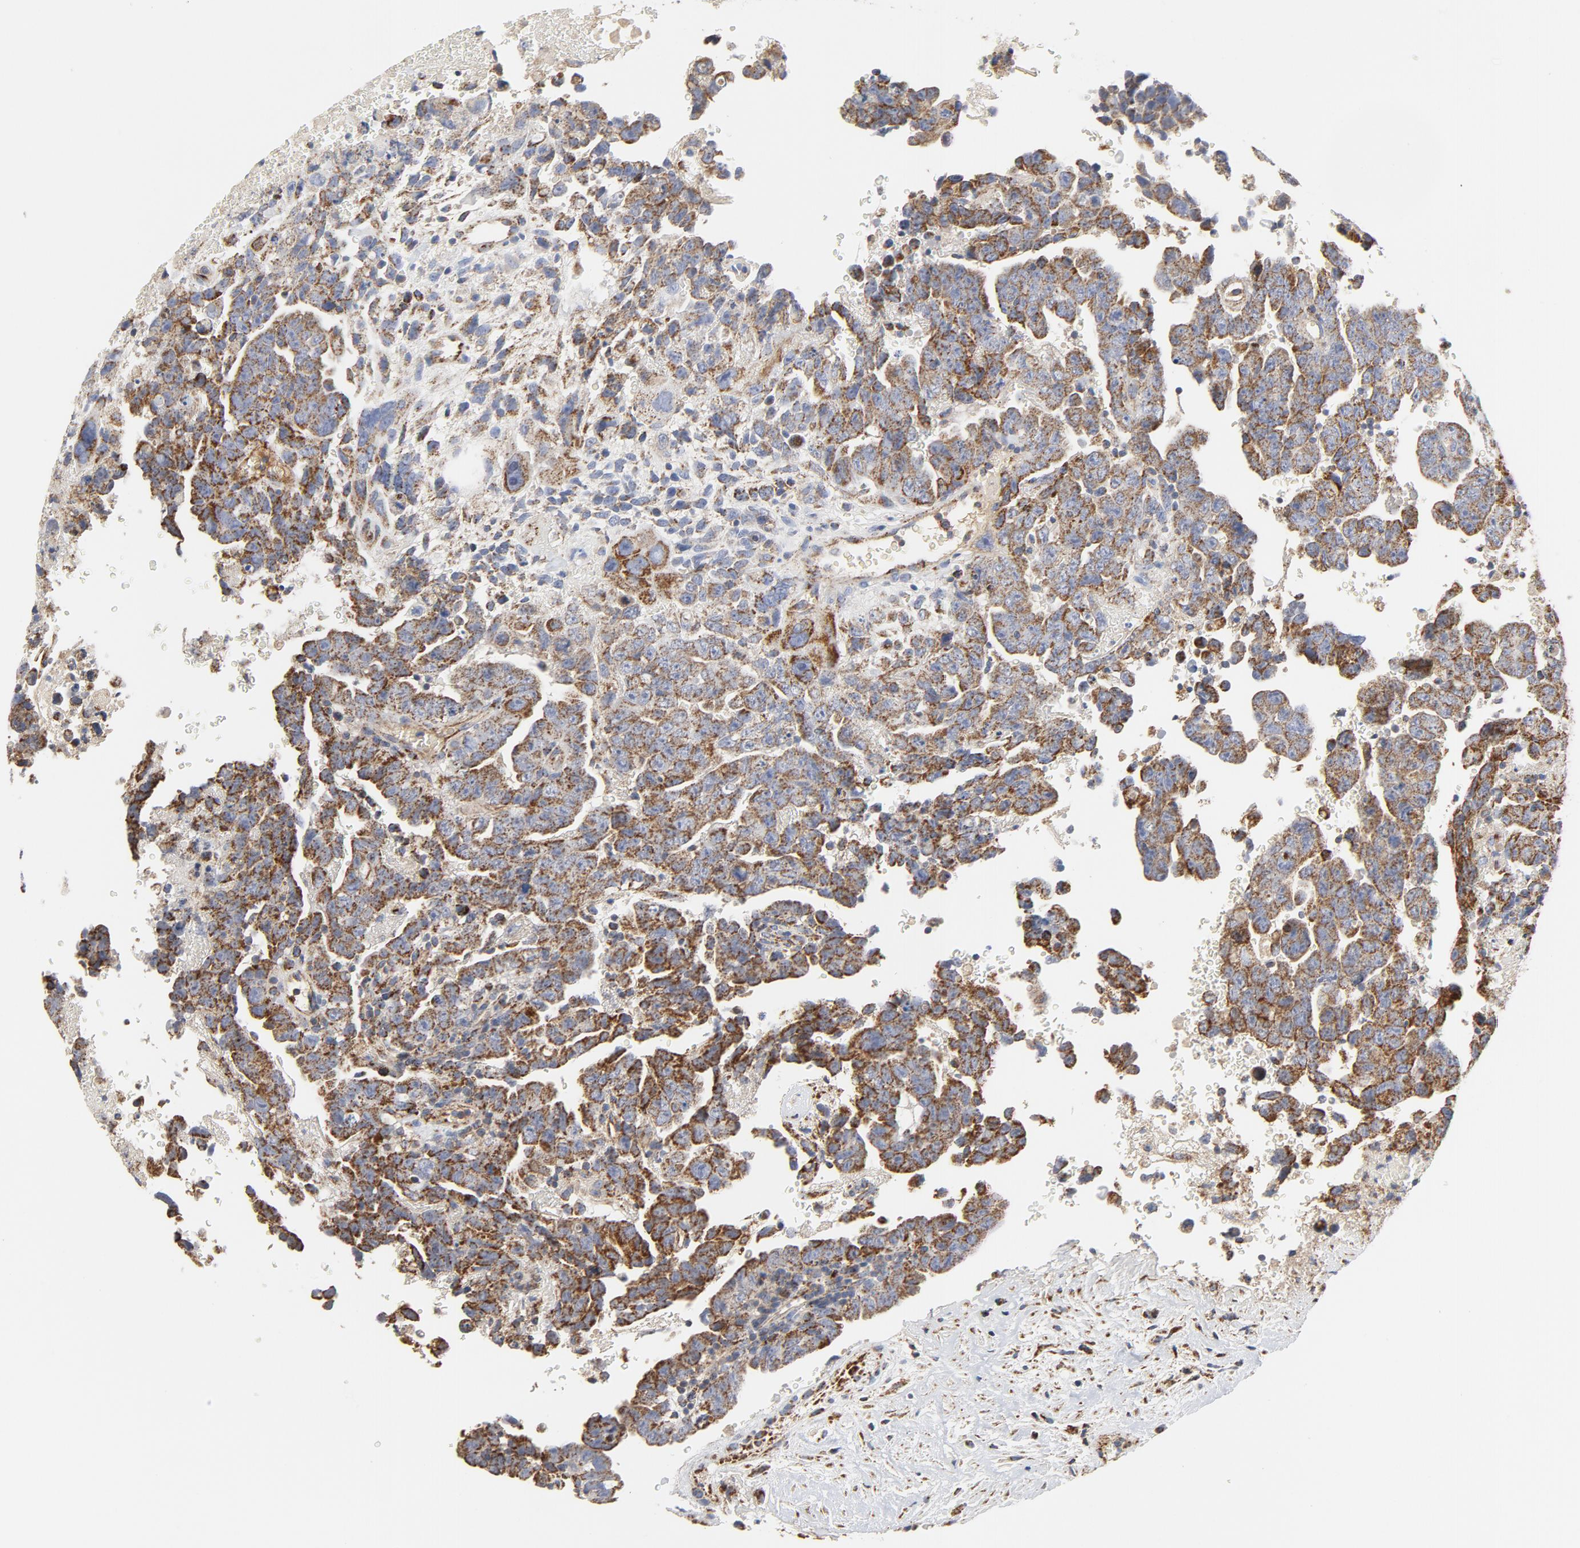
{"staining": {"intensity": "strong", "quantity": ">75%", "location": "cytoplasmic/membranous"}, "tissue": "testis cancer", "cell_type": "Tumor cells", "image_type": "cancer", "snomed": [{"axis": "morphology", "description": "Carcinoma, Embryonal, NOS"}, {"axis": "topography", "description": "Testis"}], "caption": "Human testis cancer stained with a protein marker demonstrates strong staining in tumor cells.", "gene": "PCNX4", "patient": {"sex": "male", "age": 28}}